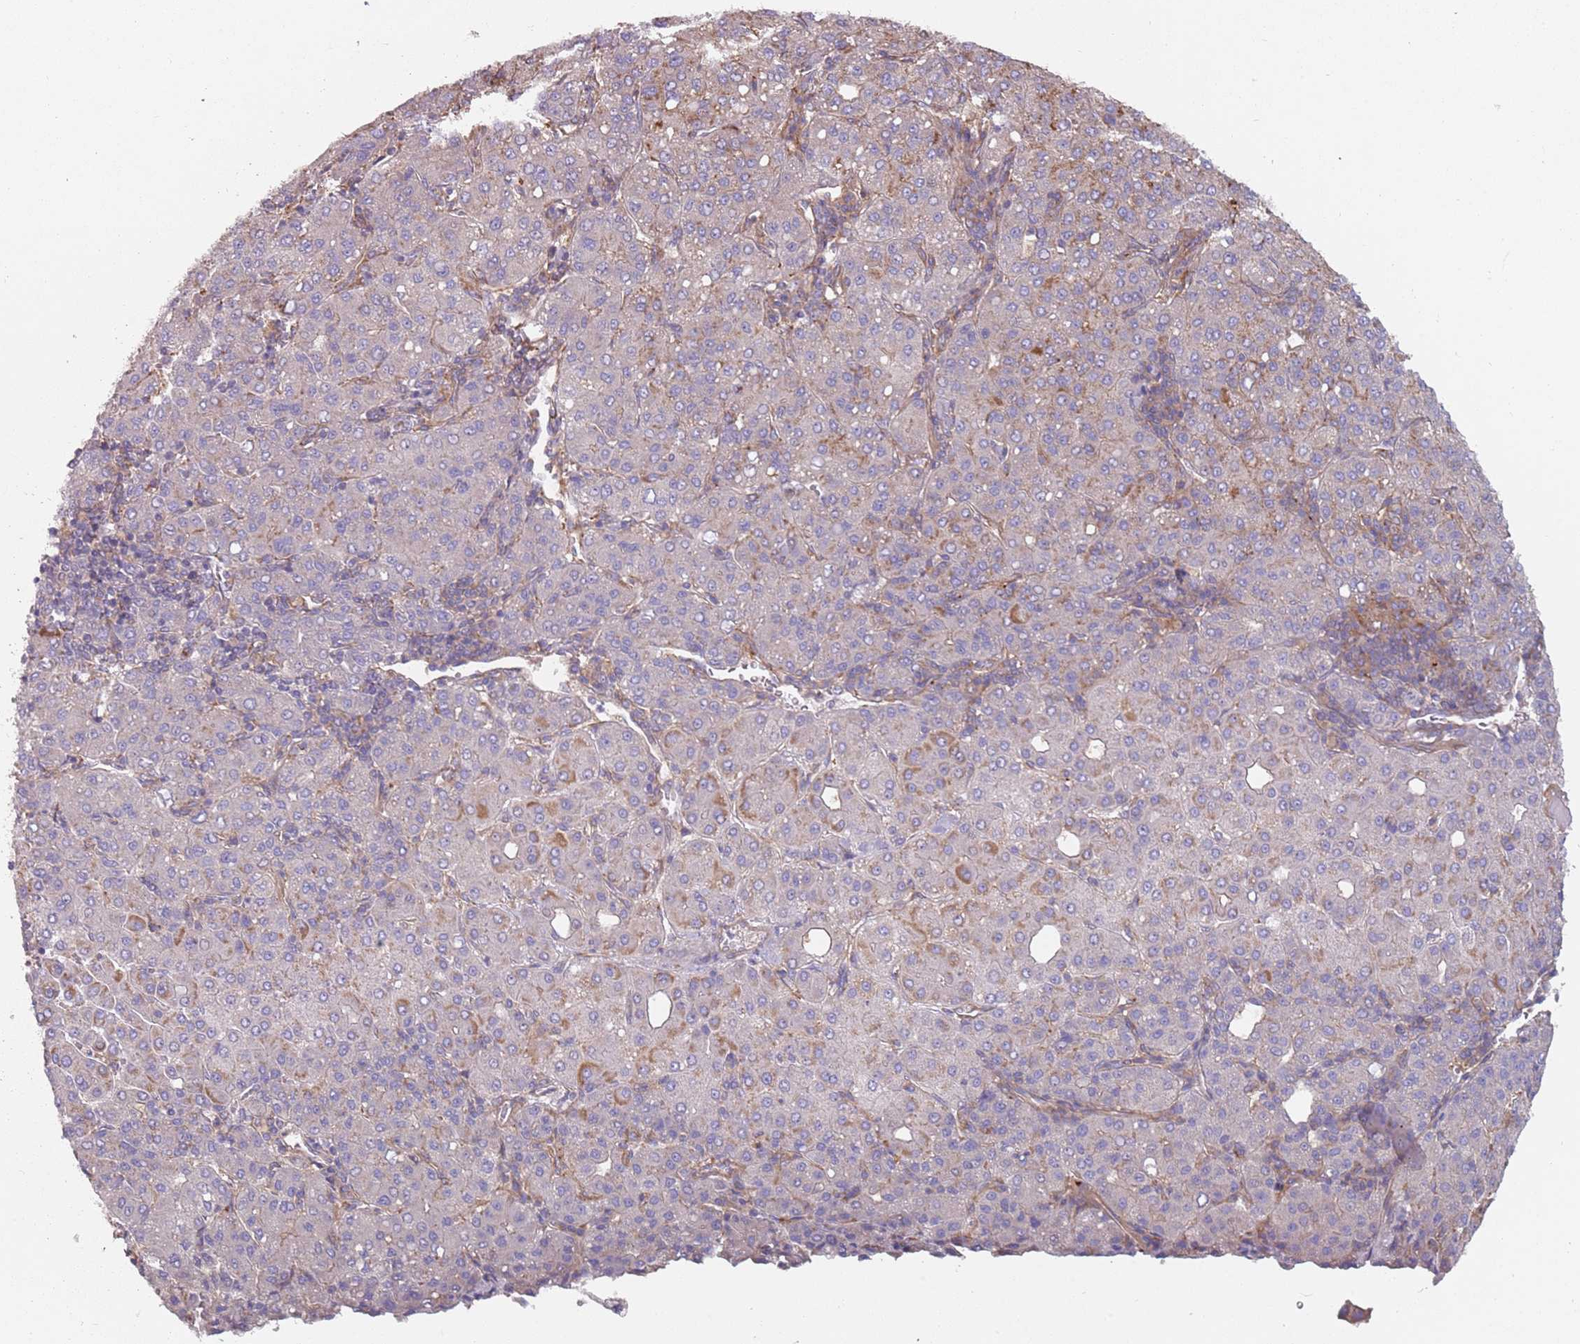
{"staining": {"intensity": "moderate", "quantity": "<25%", "location": "cytoplasmic/membranous"}, "tissue": "liver cancer", "cell_type": "Tumor cells", "image_type": "cancer", "snomed": [{"axis": "morphology", "description": "Carcinoma, Hepatocellular, NOS"}, {"axis": "topography", "description": "Liver"}], "caption": "Human hepatocellular carcinoma (liver) stained with a brown dye exhibits moderate cytoplasmic/membranous positive expression in approximately <25% of tumor cells.", "gene": "SPDL1", "patient": {"sex": "male", "age": 65}}